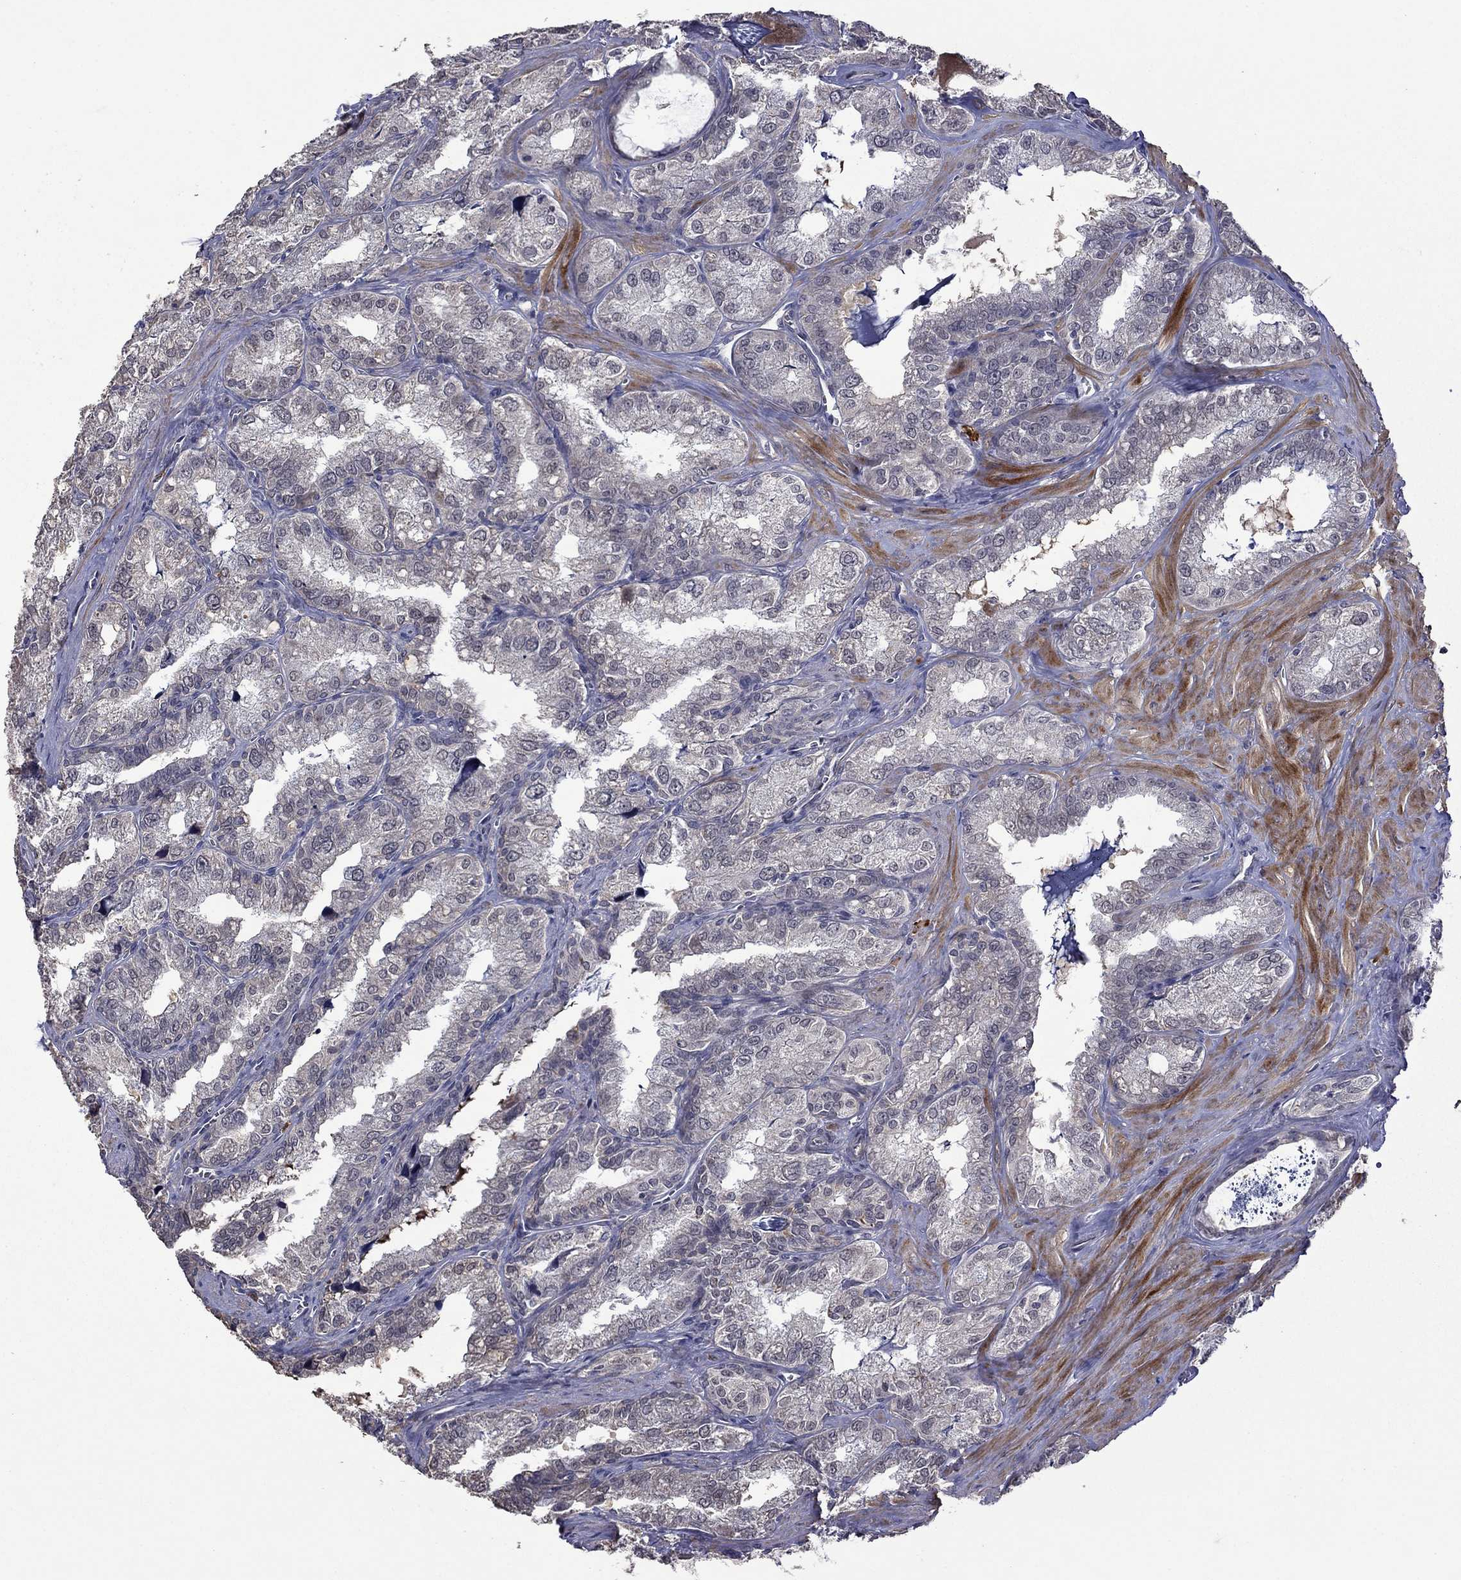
{"staining": {"intensity": "negative", "quantity": "none", "location": "none"}, "tissue": "seminal vesicle", "cell_type": "Glandular cells", "image_type": "normal", "snomed": [{"axis": "morphology", "description": "Normal tissue, NOS"}, {"axis": "topography", "description": "Seminal veicle"}], "caption": "Glandular cells are negative for protein expression in normal human seminal vesicle. (DAB (3,3'-diaminobenzidine) IHC, high magnification).", "gene": "SATB1", "patient": {"sex": "male", "age": 57}}